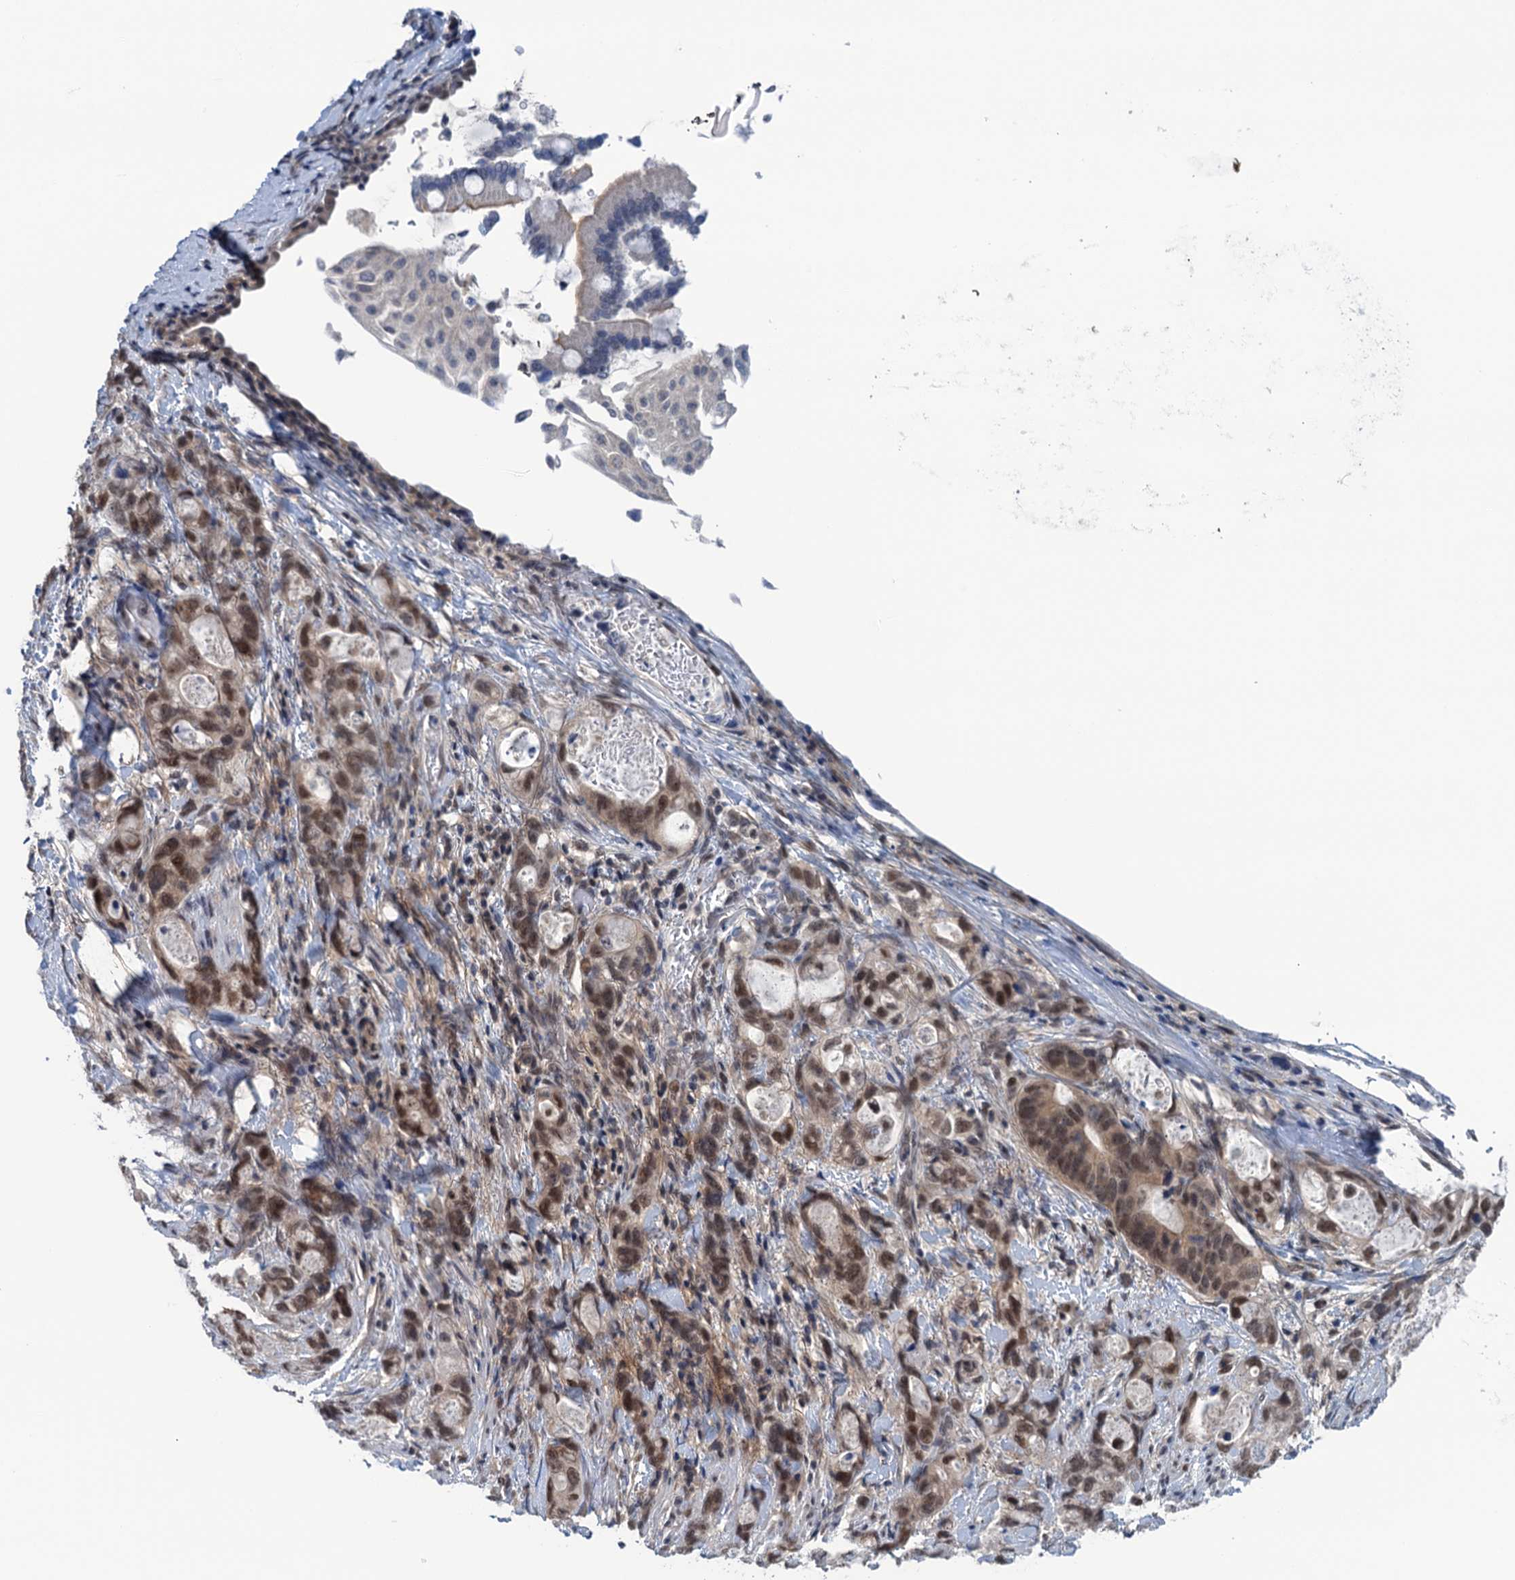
{"staining": {"intensity": "moderate", "quantity": ">75%", "location": "nuclear"}, "tissue": "stomach cancer", "cell_type": "Tumor cells", "image_type": "cancer", "snomed": [{"axis": "morphology", "description": "Normal tissue, NOS"}, {"axis": "morphology", "description": "Adenocarcinoma, NOS"}, {"axis": "topography", "description": "Stomach"}], "caption": "Immunohistochemistry (IHC) (DAB) staining of stomach cancer (adenocarcinoma) exhibits moderate nuclear protein staining in about >75% of tumor cells.", "gene": "SAE1", "patient": {"sex": "female", "age": 89}}